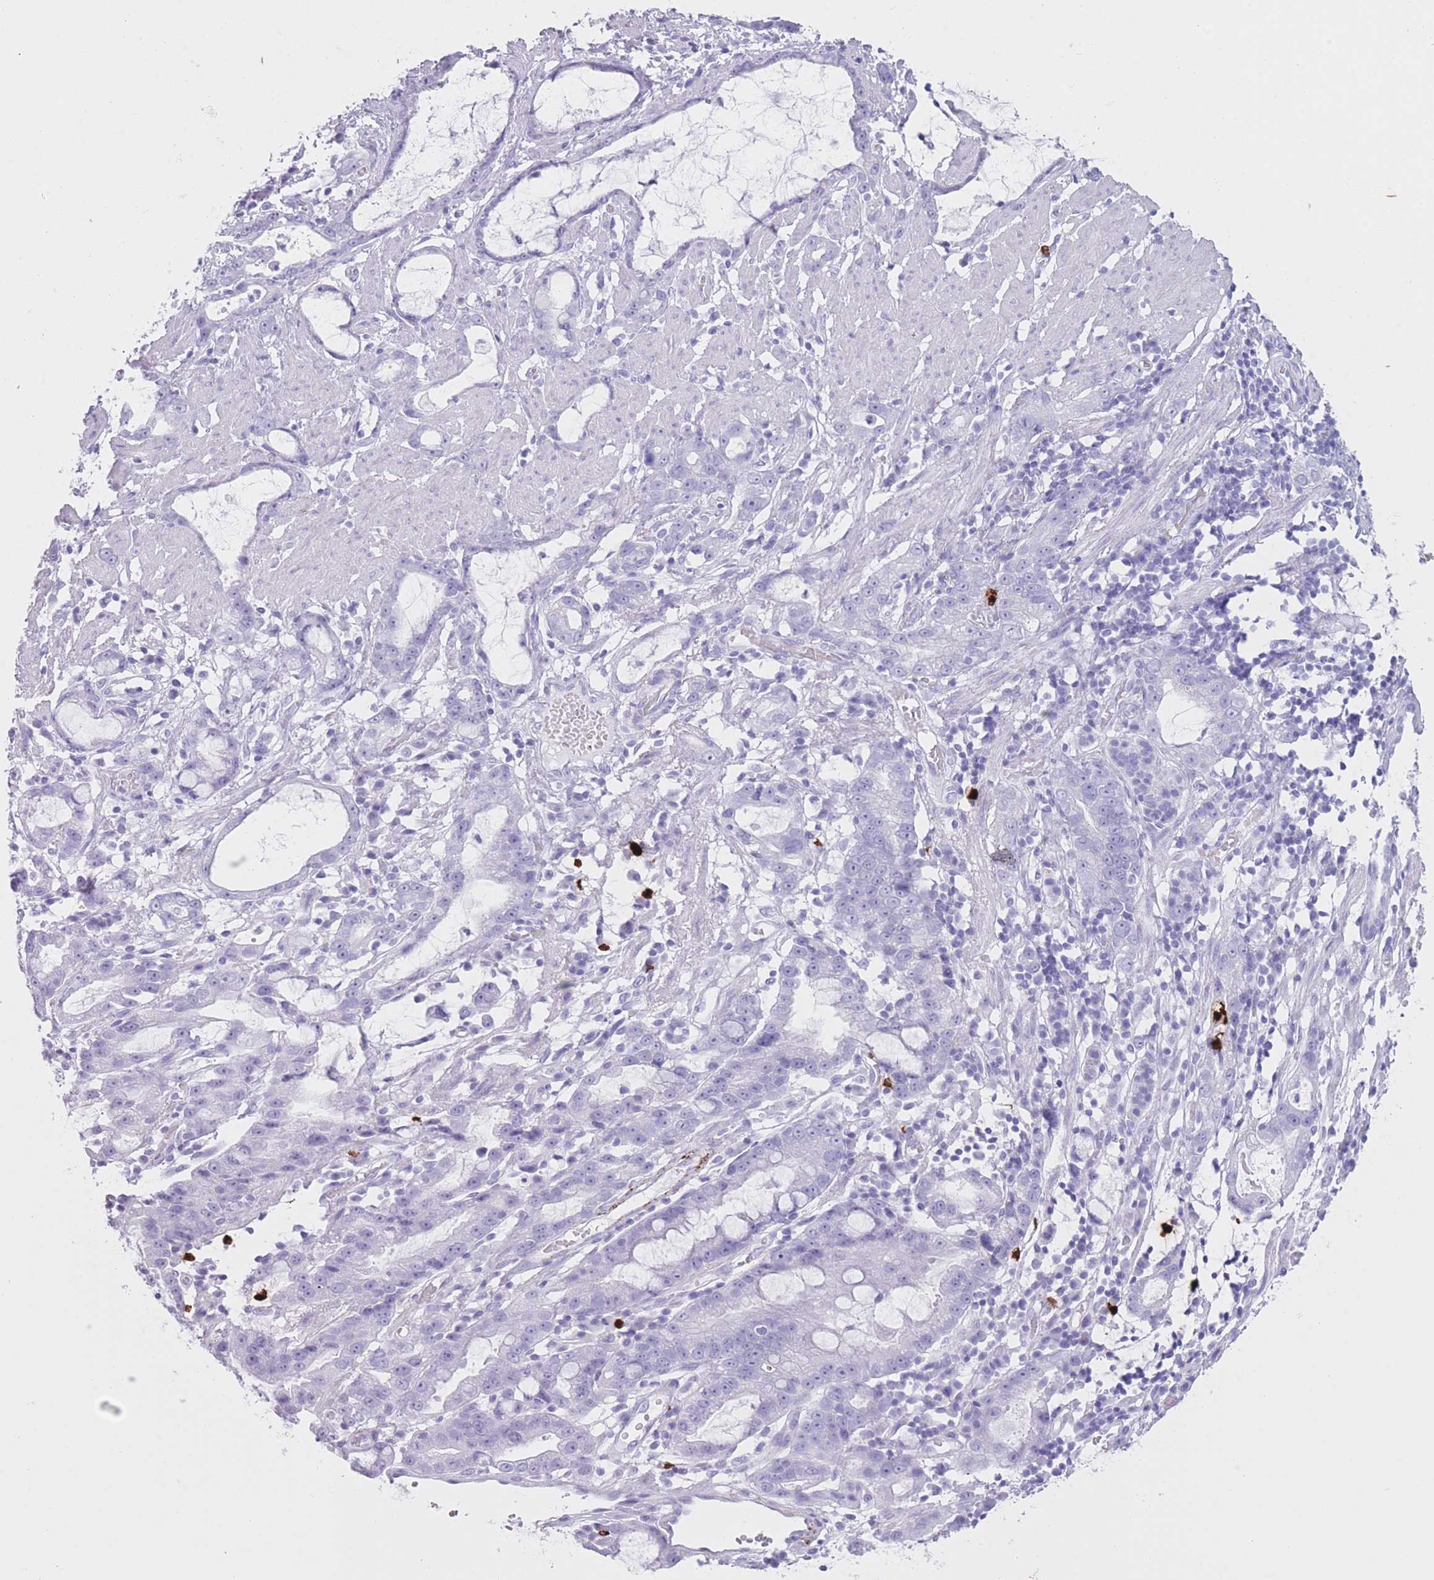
{"staining": {"intensity": "negative", "quantity": "none", "location": "none"}, "tissue": "stomach cancer", "cell_type": "Tumor cells", "image_type": "cancer", "snomed": [{"axis": "morphology", "description": "Adenocarcinoma, NOS"}, {"axis": "topography", "description": "Stomach"}], "caption": "Immunohistochemistry (IHC) image of human stomach cancer stained for a protein (brown), which shows no positivity in tumor cells.", "gene": "OR4F21", "patient": {"sex": "male", "age": 55}}